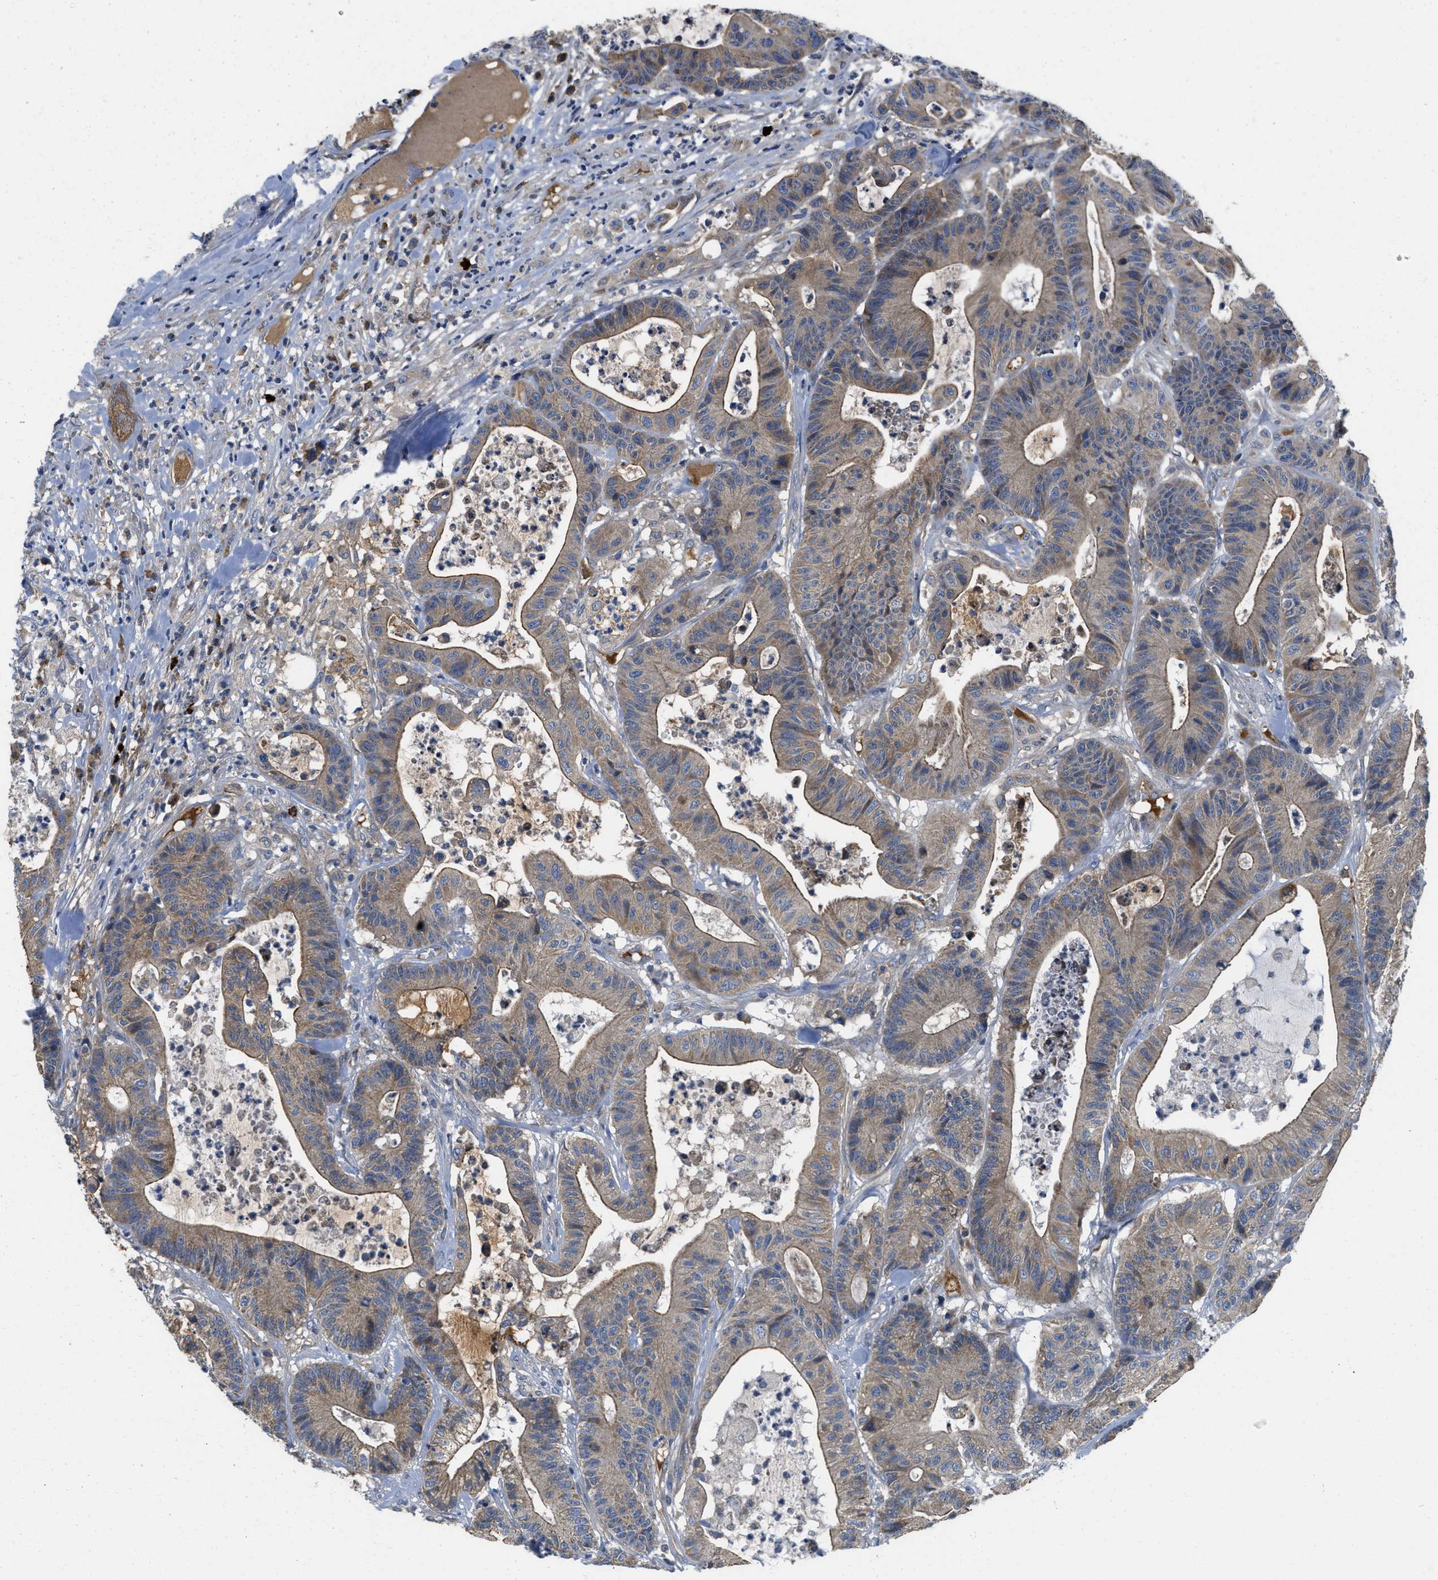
{"staining": {"intensity": "weak", "quantity": ">75%", "location": "cytoplasmic/membranous"}, "tissue": "colorectal cancer", "cell_type": "Tumor cells", "image_type": "cancer", "snomed": [{"axis": "morphology", "description": "Adenocarcinoma, NOS"}, {"axis": "topography", "description": "Colon"}], "caption": "The image shows staining of colorectal cancer (adenocarcinoma), revealing weak cytoplasmic/membranous protein positivity (brown color) within tumor cells. Using DAB (brown) and hematoxylin (blue) stains, captured at high magnification using brightfield microscopy.", "gene": "GALK1", "patient": {"sex": "female", "age": 84}}